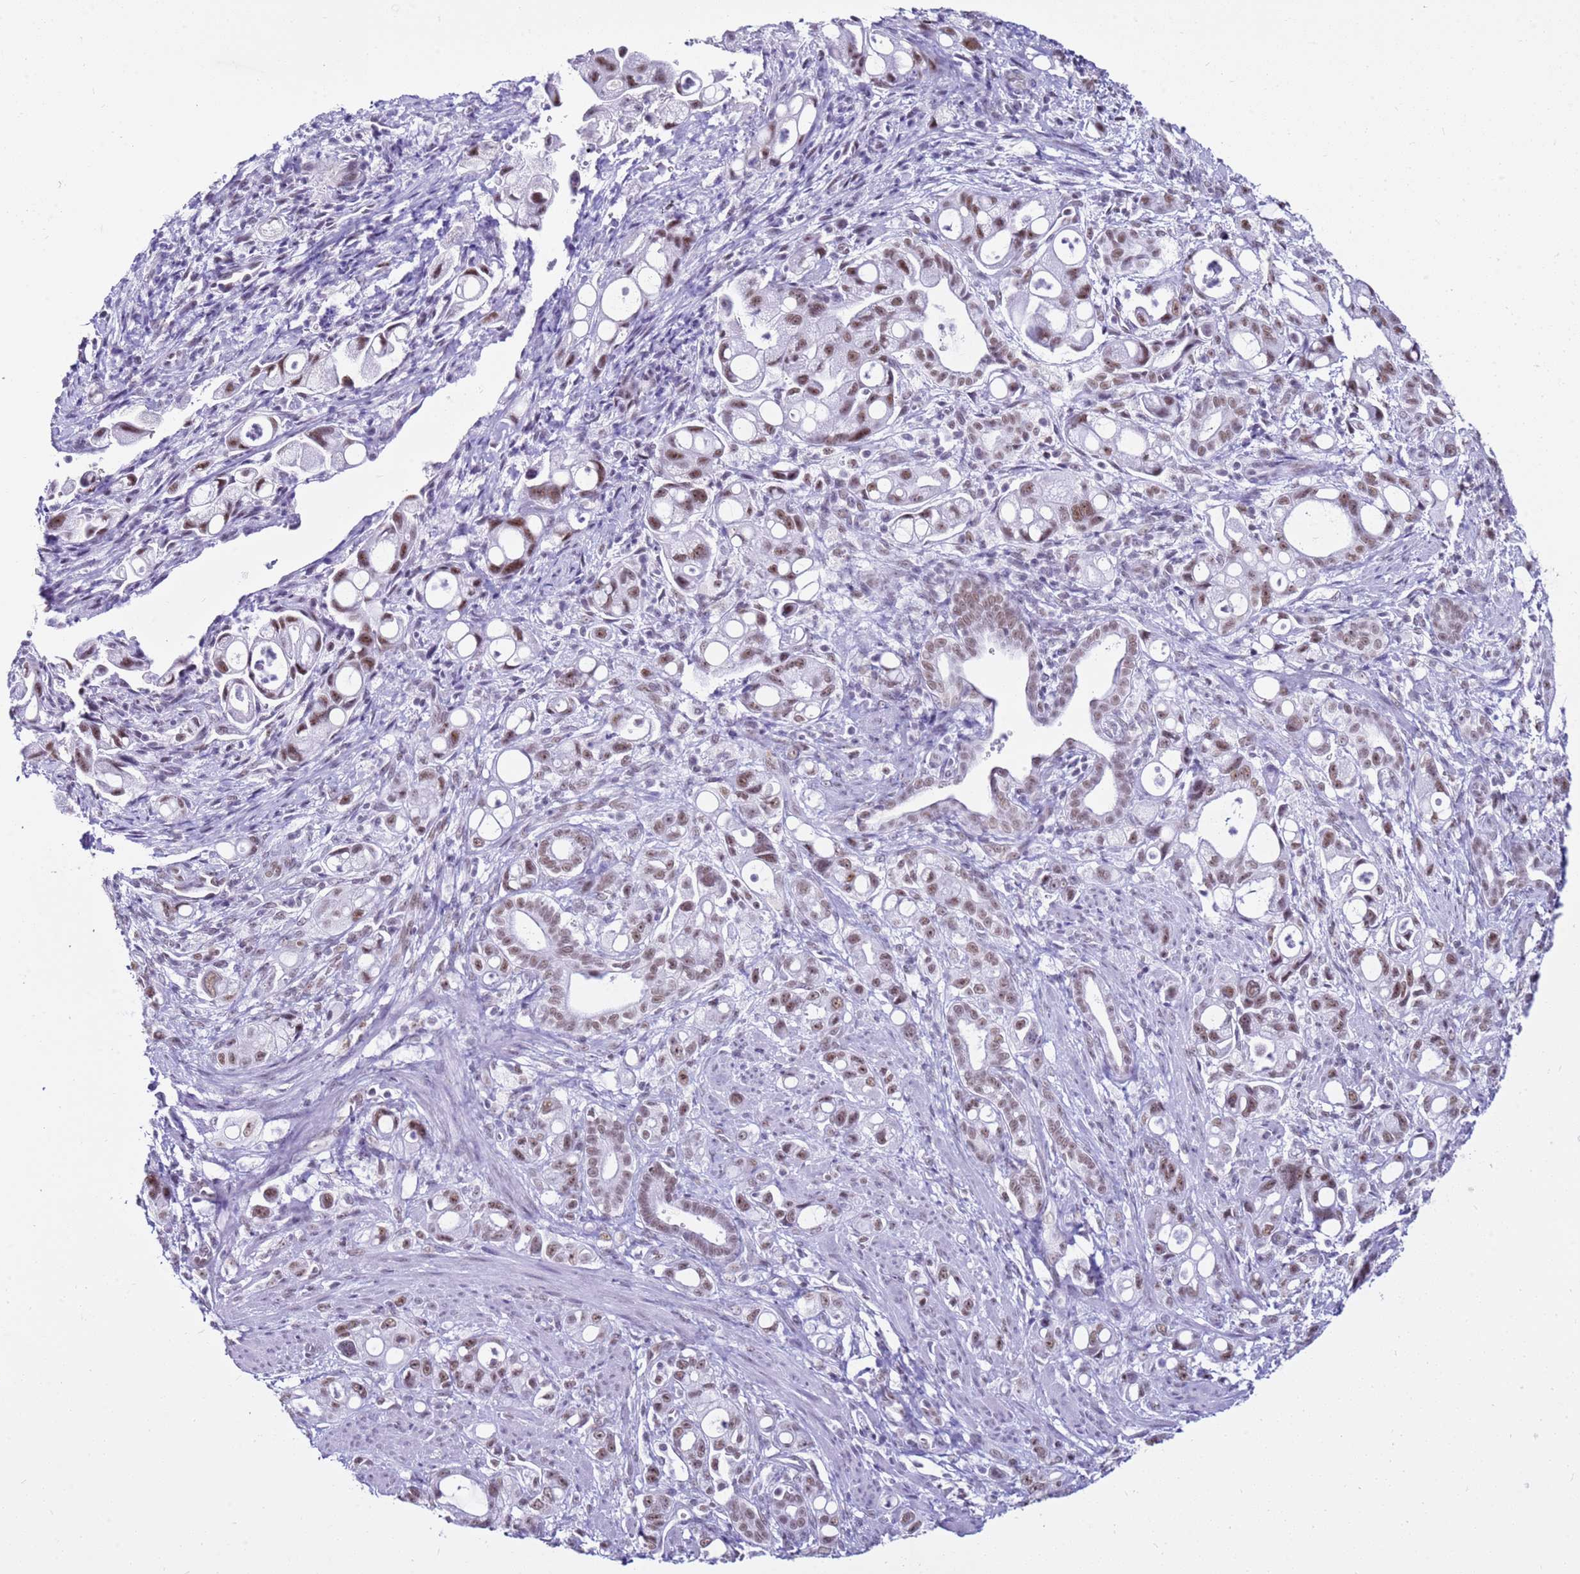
{"staining": {"intensity": "moderate", "quantity": ">75%", "location": "nuclear"}, "tissue": "pancreatic cancer", "cell_type": "Tumor cells", "image_type": "cancer", "snomed": [{"axis": "morphology", "description": "Adenocarcinoma, NOS"}, {"axis": "topography", "description": "Pancreas"}], "caption": "Human pancreatic adenocarcinoma stained with a protein marker demonstrates moderate staining in tumor cells.", "gene": "DHX15", "patient": {"sex": "male", "age": 68}}